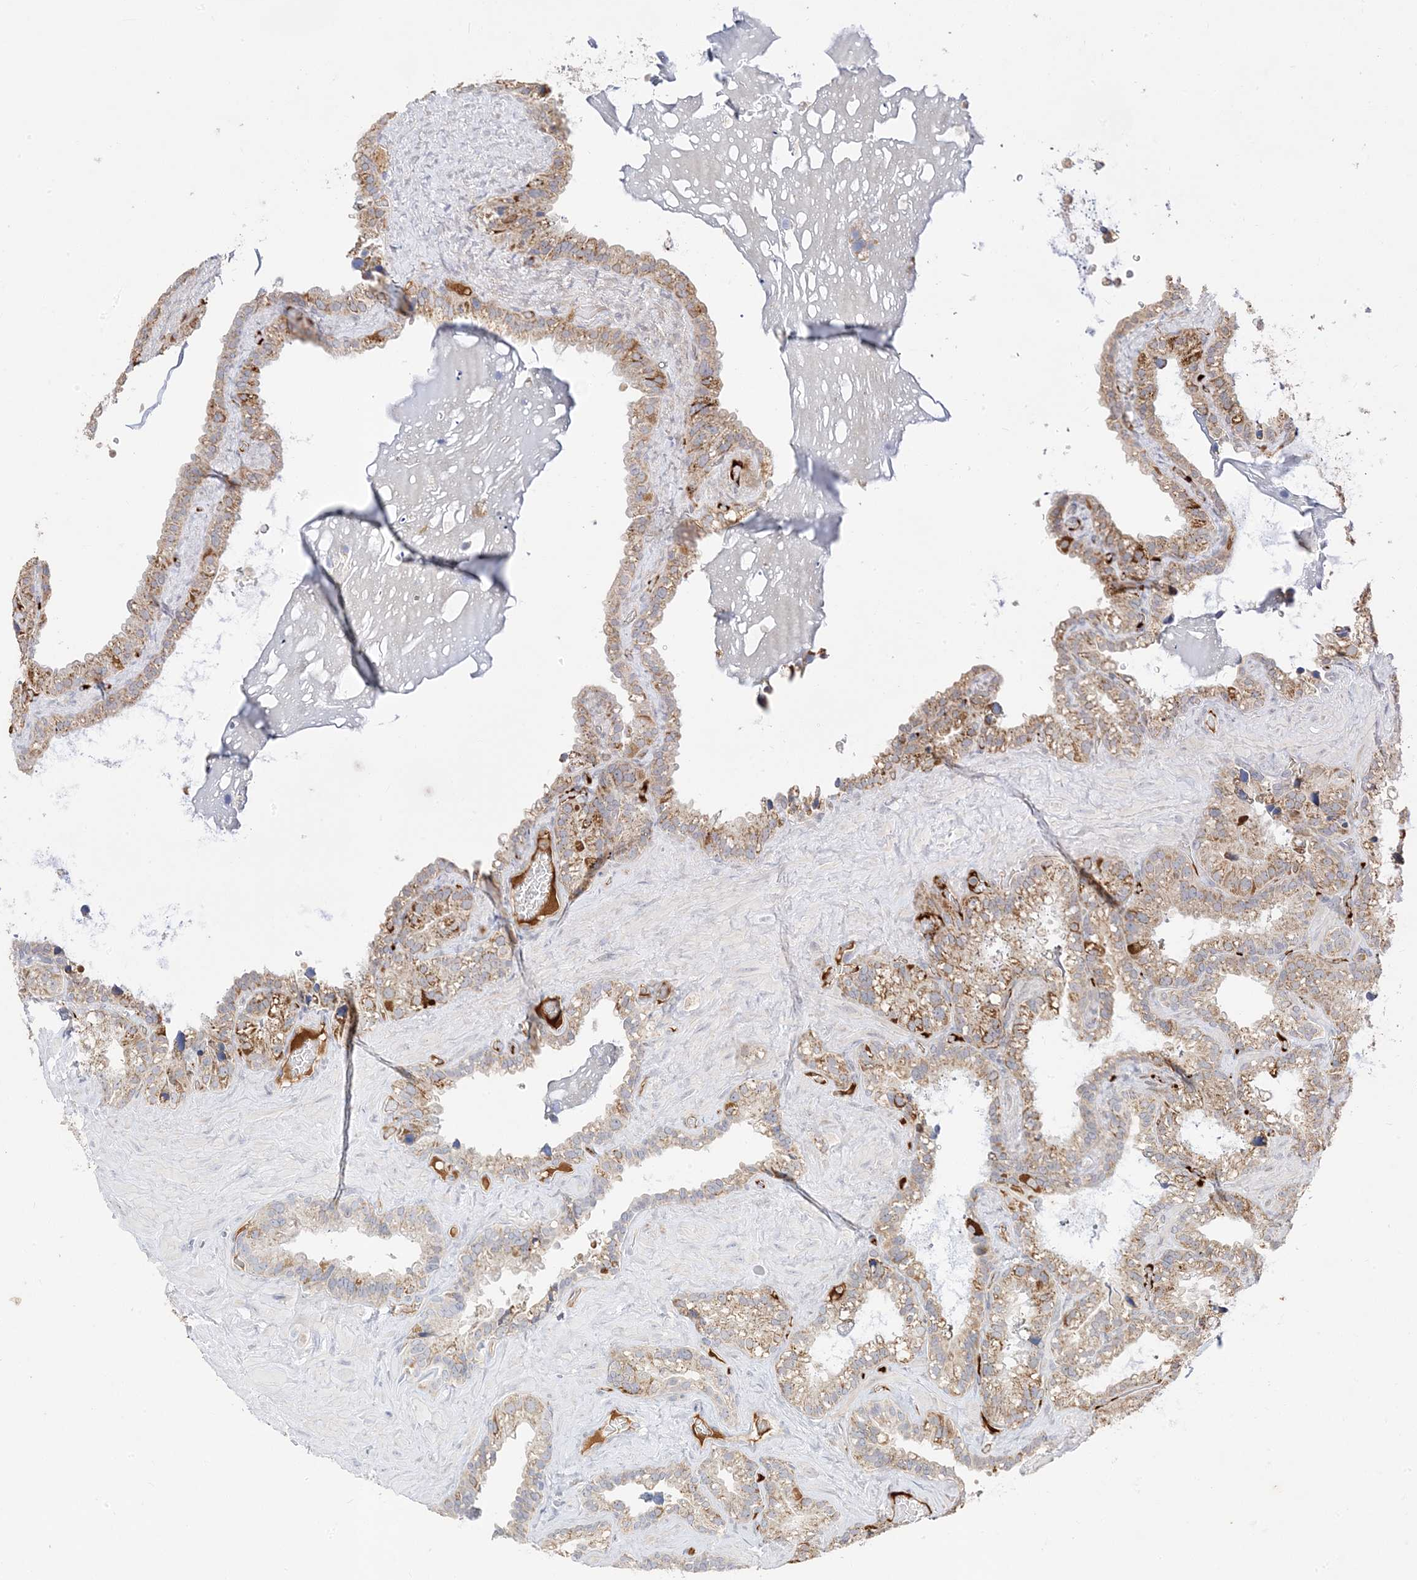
{"staining": {"intensity": "moderate", "quantity": "<25%", "location": "cytoplasmic/membranous"}, "tissue": "seminal vesicle", "cell_type": "Glandular cells", "image_type": "normal", "snomed": [{"axis": "morphology", "description": "Normal tissue, NOS"}, {"axis": "topography", "description": "Prostate"}, {"axis": "topography", "description": "Seminal veicle"}], "caption": "Immunohistochemistry (IHC) photomicrograph of normal seminal vesicle: human seminal vesicle stained using immunohistochemistry (IHC) reveals low levels of moderate protein expression localized specifically in the cytoplasmic/membranous of glandular cells, appearing as a cytoplasmic/membranous brown color.", "gene": "TRANK1", "patient": {"sex": "male", "age": 68}}